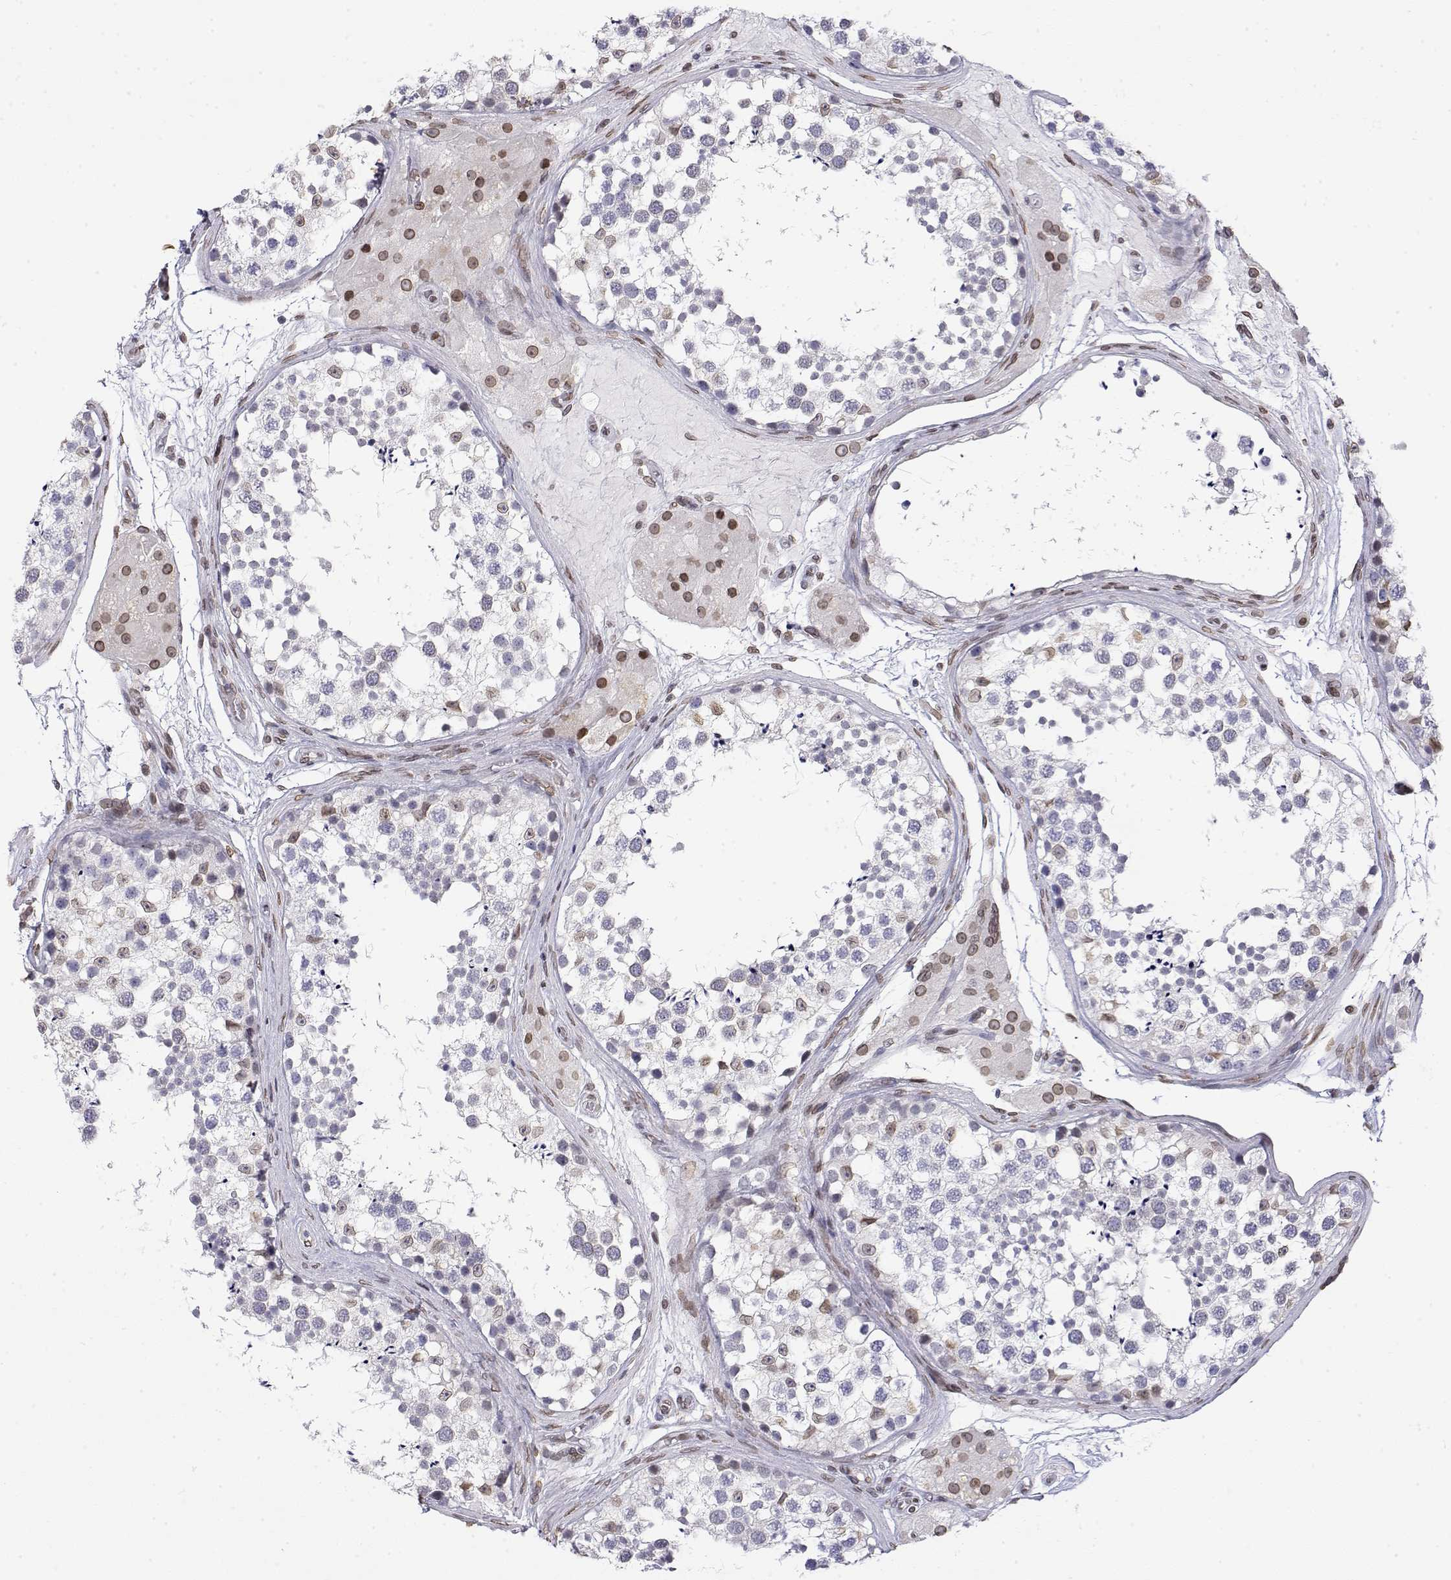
{"staining": {"intensity": "weak", "quantity": "<25%", "location": "nuclear"}, "tissue": "testis", "cell_type": "Cells in seminiferous ducts", "image_type": "normal", "snomed": [{"axis": "morphology", "description": "Normal tissue, NOS"}, {"axis": "morphology", "description": "Seminoma, NOS"}, {"axis": "topography", "description": "Testis"}], "caption": "Immunohistochemistry (IHC) histopathology image of normal testis stained for a protein (brown), which displays no staining in cells in seminiferous ducts. (IHC, brightfield microscopy, high magnification).", "gene": "ZNF532", "patient": {"sex": "male", "age": 65}}